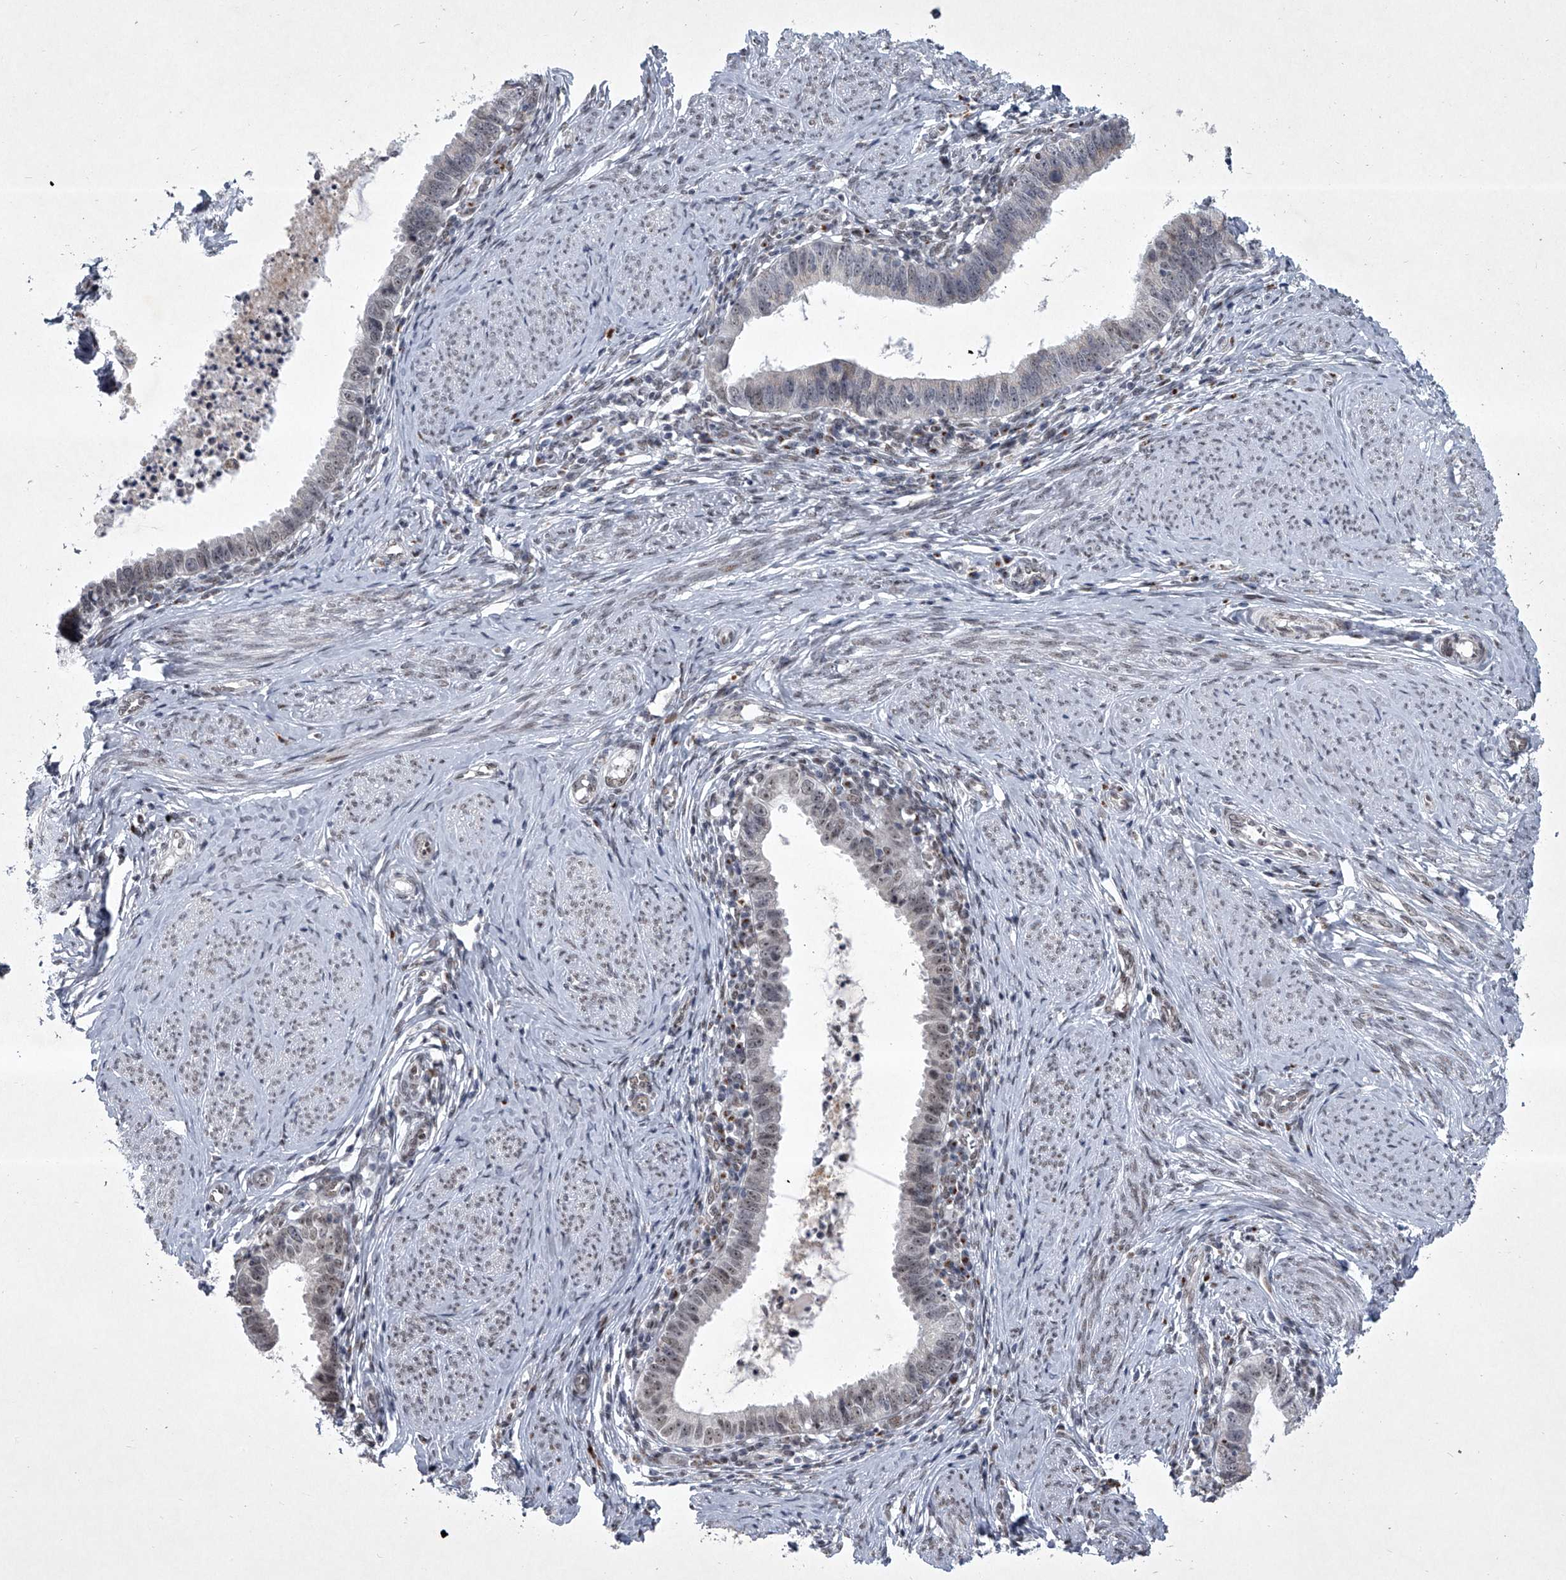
{"staining": {"intensity": "moderate", "quantity": "<25%", "location": "cytoplasmic/membranous,nuclear"}, "tissue": "cervical cancer", "cell_type": "Tumor cells", "image_type": "cancer", "snomed": [{"axis": "morphology", "description": "Adenocarcinoma, NOS"}, {"axis": "topography", "description": "Cervix"}], "caption": "High-magnification brightfield microscopy of cervical cancer stained with DAB (brown) and counterstained with hematoxylin (blue). tumor cells exhibit moderate cytoplasmic/membranous and nuclear expression is seen in about<25% of cells.", "gene": "MLLT1", "patient": {"sex": "female", "age": 36}}